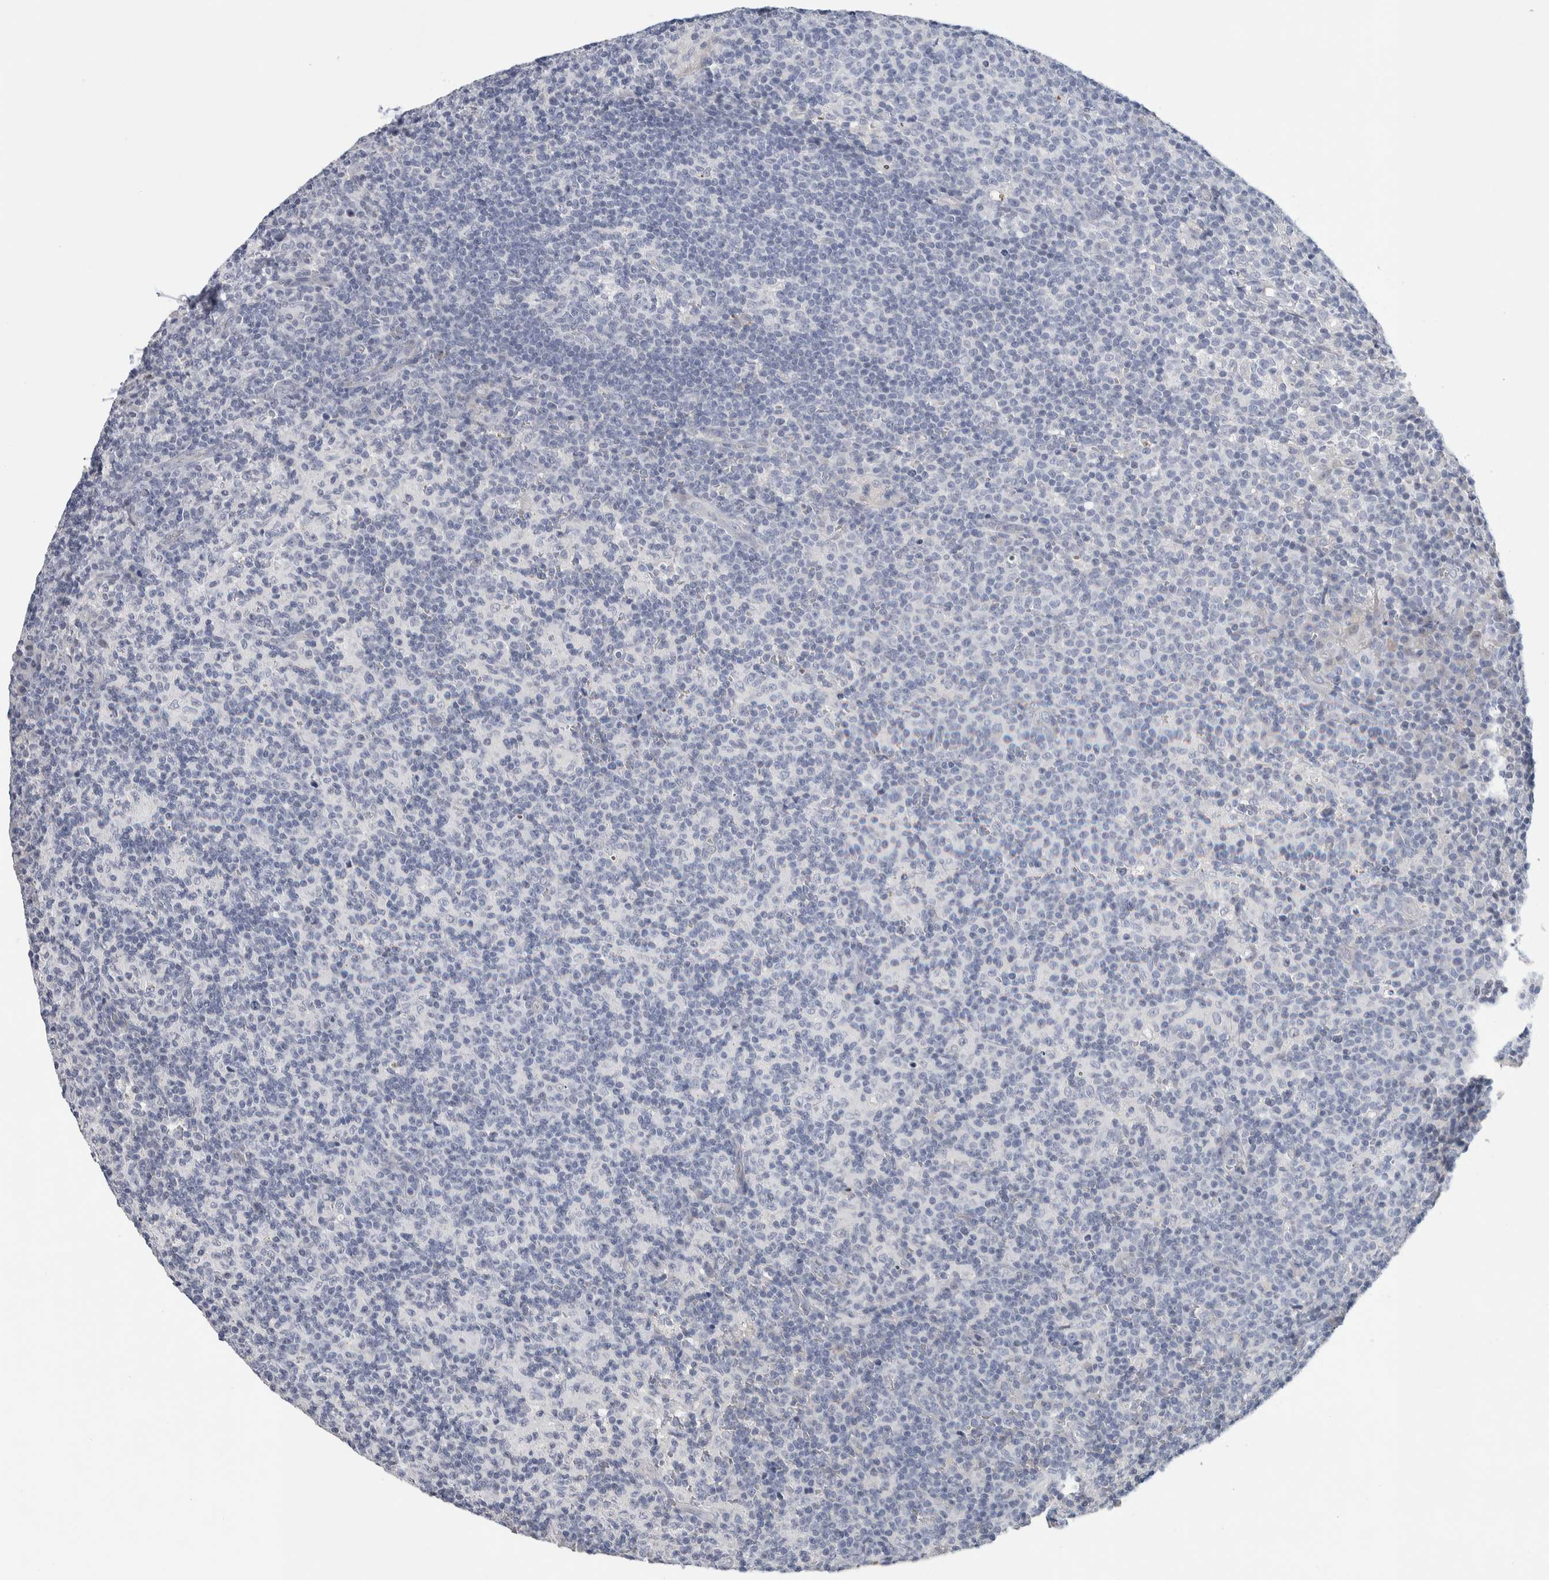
{"staining": {"intensity": "negative", "quantity": "none", "location": "none"}, "tissue": "lymph node", "cell_type": "Germinal center cells", "image_type": "normal", "snomed": [{"axis": "morphology", "description": "Normal tissue, NOS"}, {"axis": "morphology", "description": "Inflammation, NOS"}, {"axis": "topography", "description": "Lymph node"}], "caption": "High magnification brightfield microscopy of normal lymph node stained with DAB (3,3'-diaminobenzidine) (brown) and counterstained with hematoxylin (blue): germinal center cells show no significant positivity.", "gene": "SCN2A", "patient": {"sex": "male", "age": 55}}